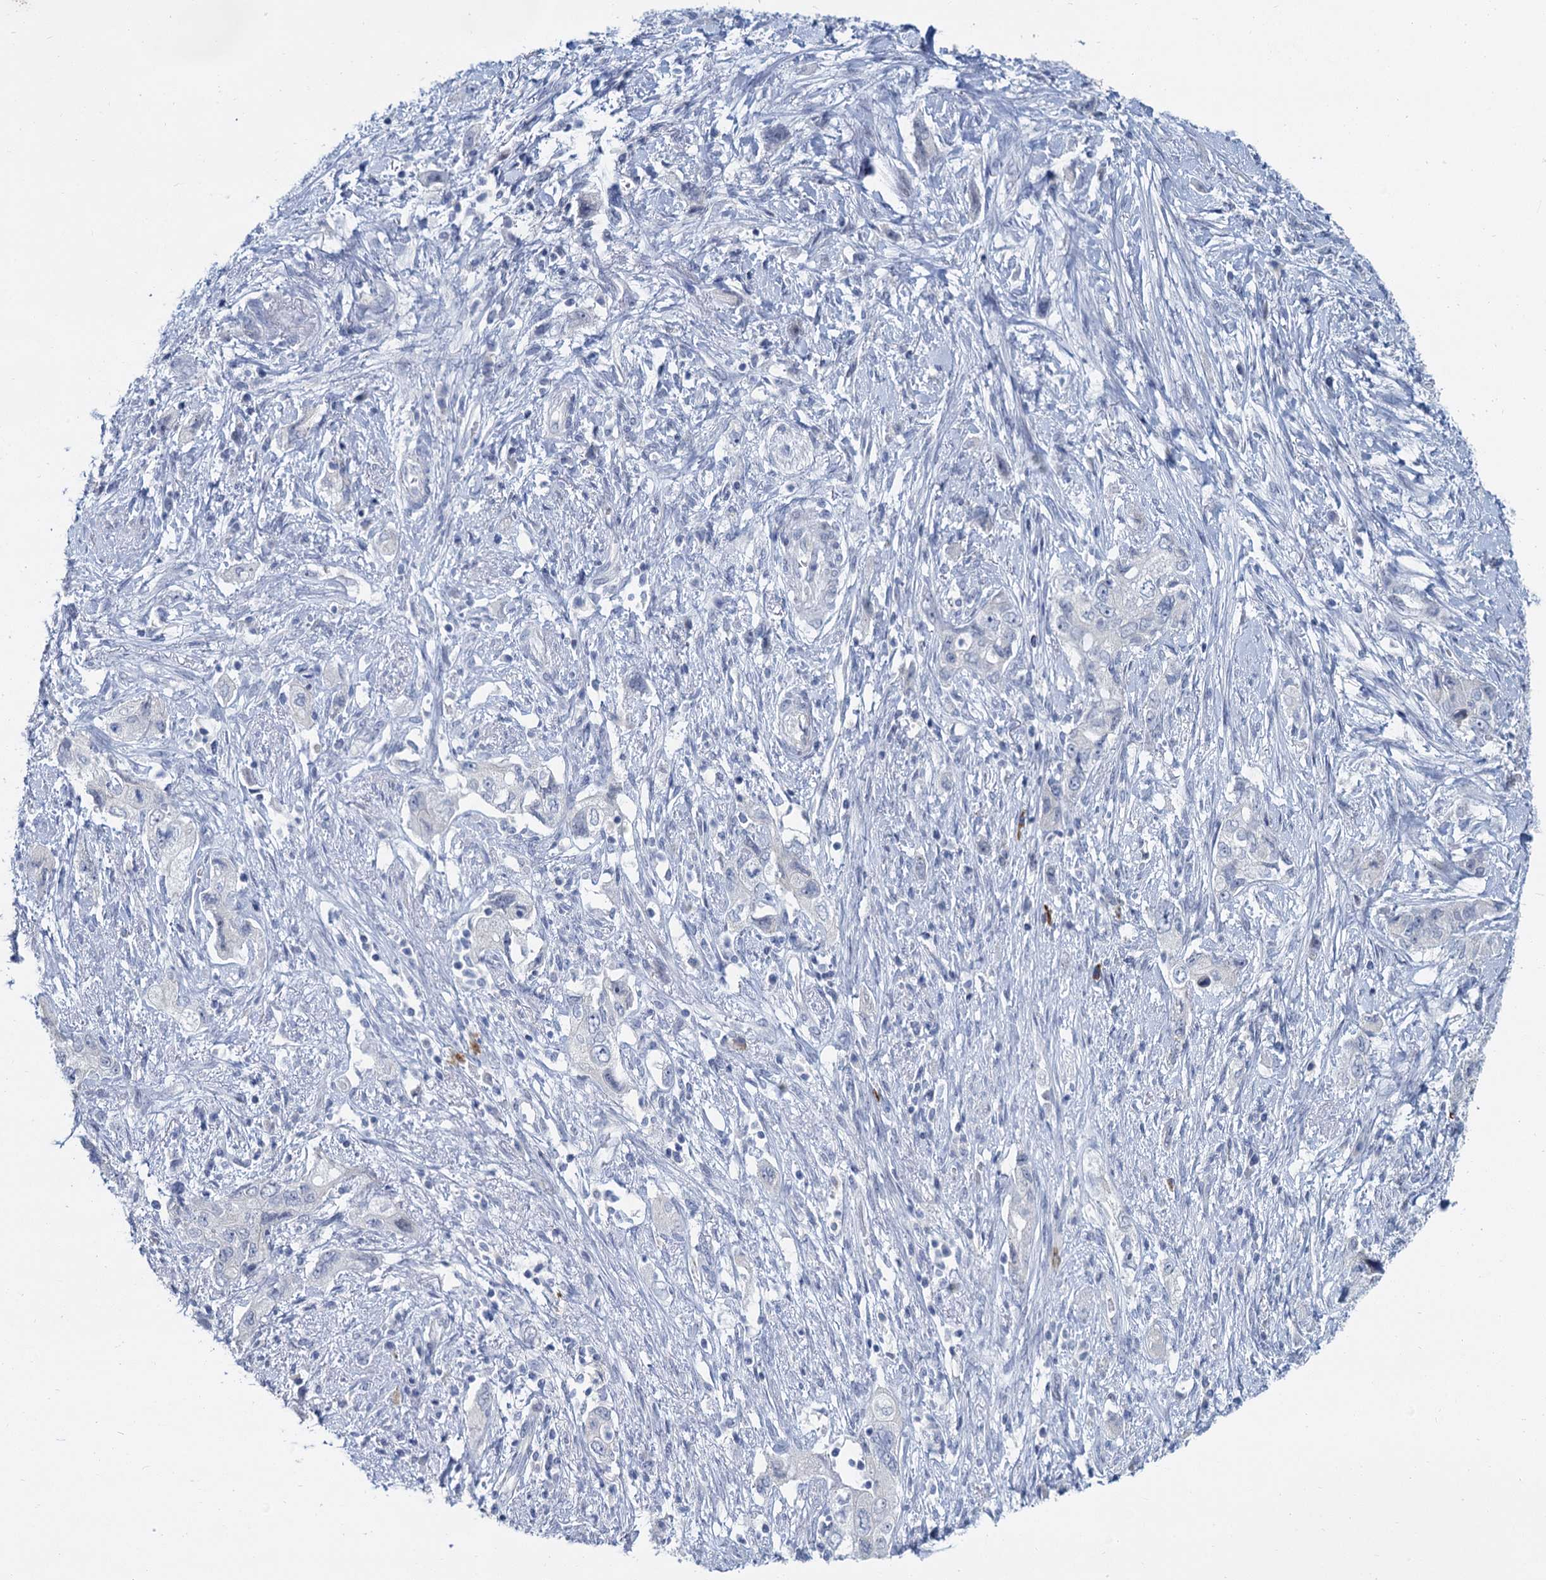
{"staining": {"intensity": "negative", "quantity": "none", "location": "none"}, "tissue": "pancreatic cancer", "cell_type": "Tumor cells", "image_type": "cancer", "snomed": [{"axis": "morphology", "description": "Adenocarcinoma, NOS"}, {"axis": "topography", "description": "Pancreas"}], "caption": "Tumor cells show no significant expression in pancreatic cancer (adenocarcinoma).", "gene": "ACRBP", "patient": {"sex": "female", "age": 73}}